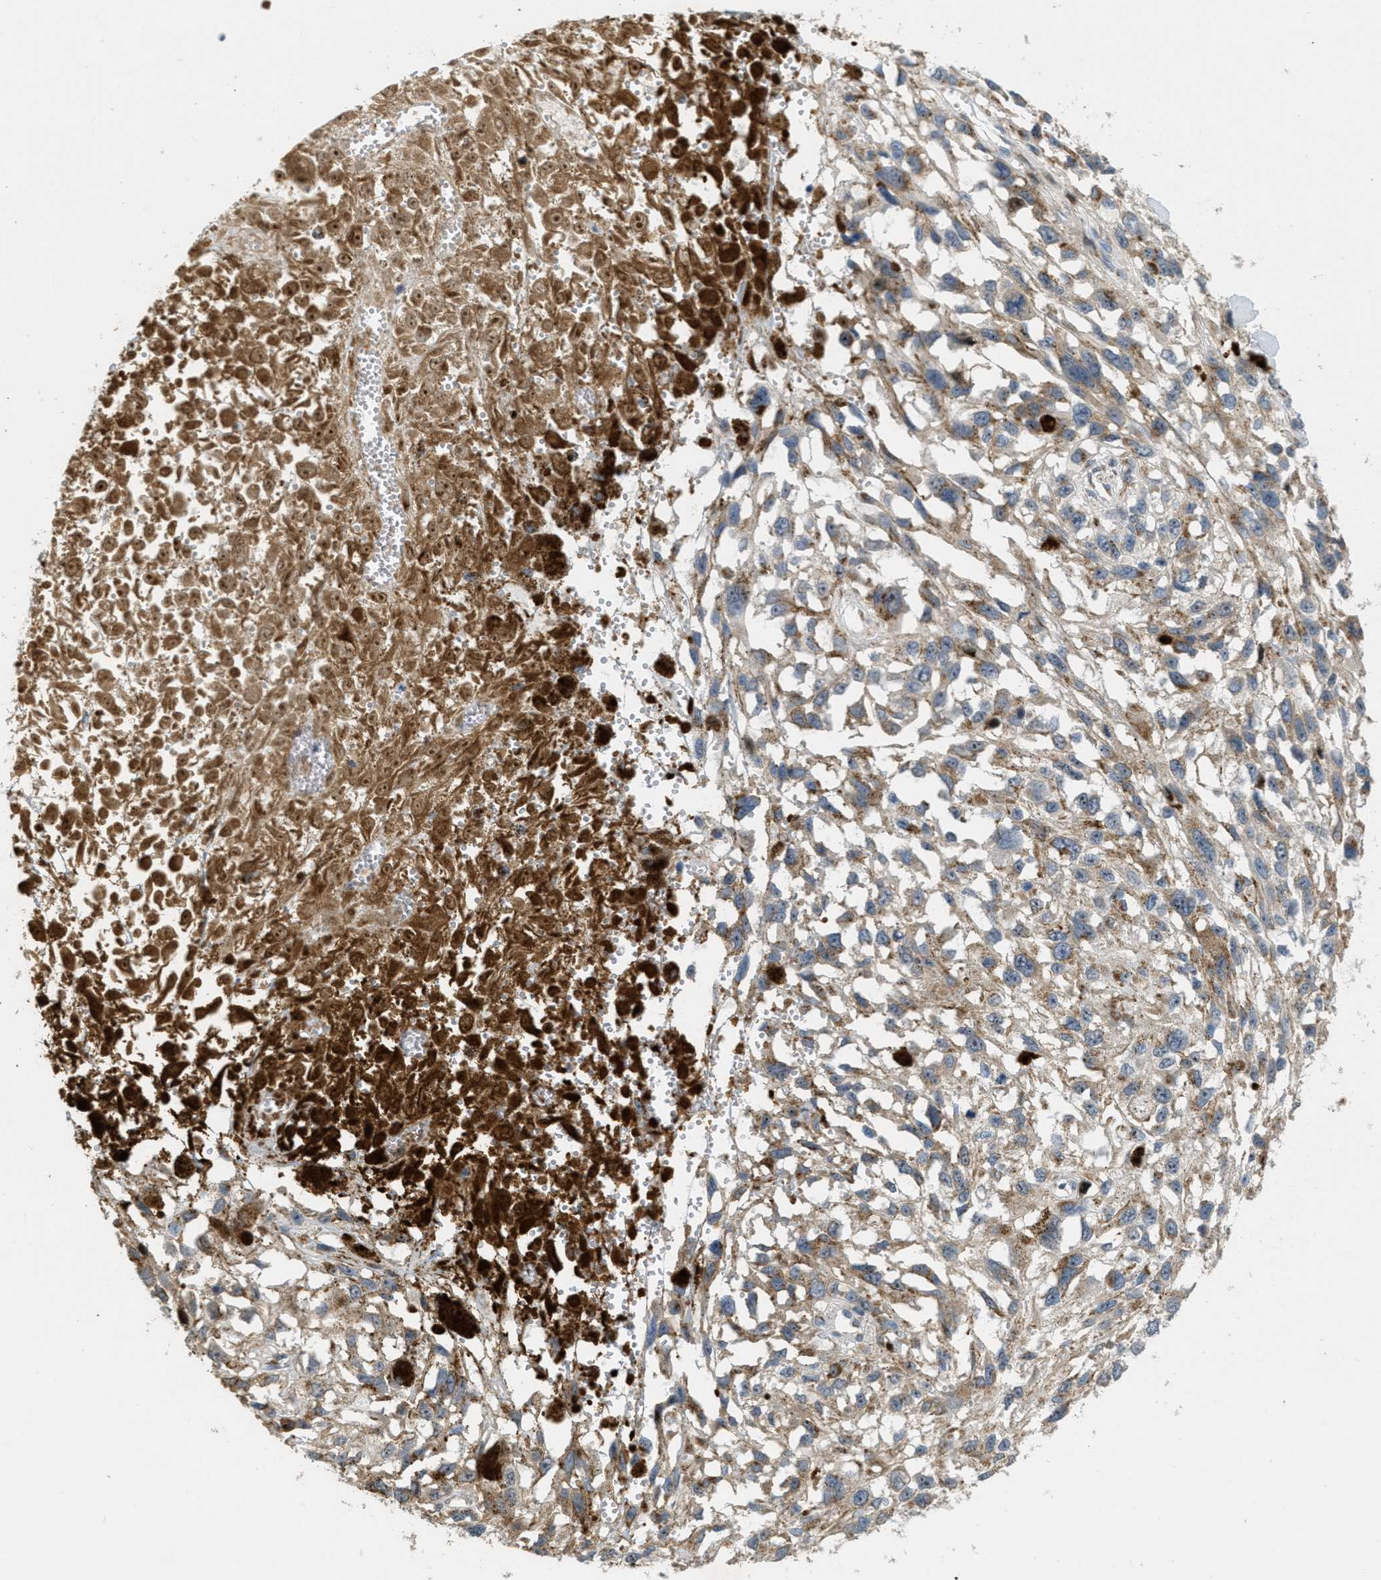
{"staining": {"intensity": "moderate", "quantity": ">75%", "location": "cytoplasmic/membranous"}, "tissue": "melanoma", "cell_type": "Tumor cells", "image_type": "cancer", "snomed": [{"axis": "morphology", "description": "Malignant melanoma, Metastatic site"}, {"axis": "topography", "description": "Lymph node"}], "caption": "This micrograph exhibits immunohistochemistry (IHC) staining of human melanoma, with medium moderate cytoplasmic/membranous expression in about >75% of tumor cells.", "gene": "ZFPL1", "patient": {"sex": "male", "age": 59}}